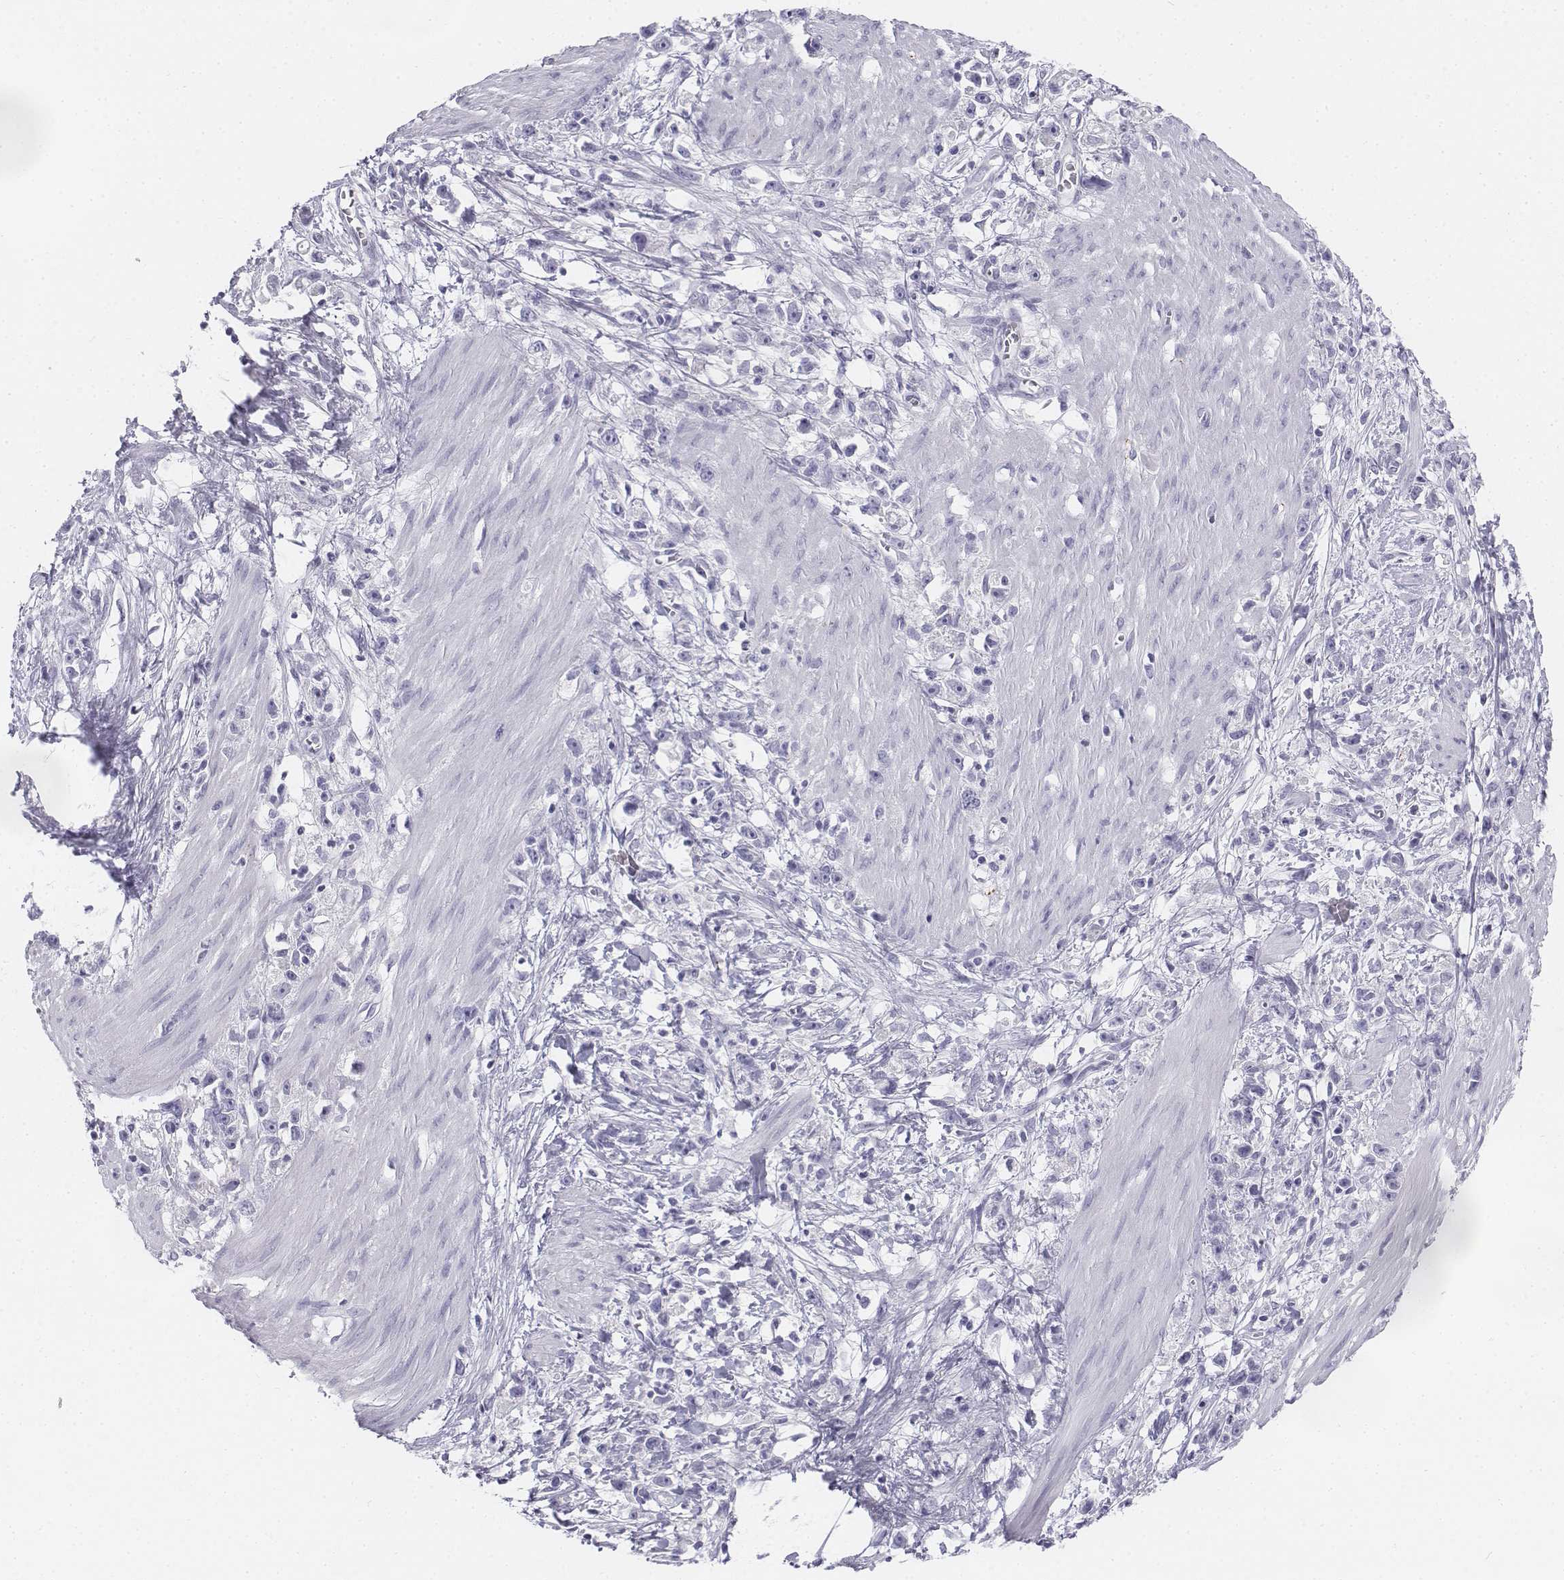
{"staining": {"intensity": "negative", "quantity": "none", "location": "none"}, "tissue": "stomach cancer", "cell_type": "Tumor cells", "image_type": "cancer", "snomed": [{"axis": "morphology", "description": "Adenocarcinoma, NOS"}, {"axis": "topography", "description": "Stomach"}], "caption": "This is a photomicrograph of immunohistochemistry staining of stomach adenocarcinoma, which shows no expression in tumor cells. The staining is performed using DAB brown chromogen with nuclei counter-stained in using hematoxylin.", "gene": "TH", "patient": {"sex": "female", "age": 59}}